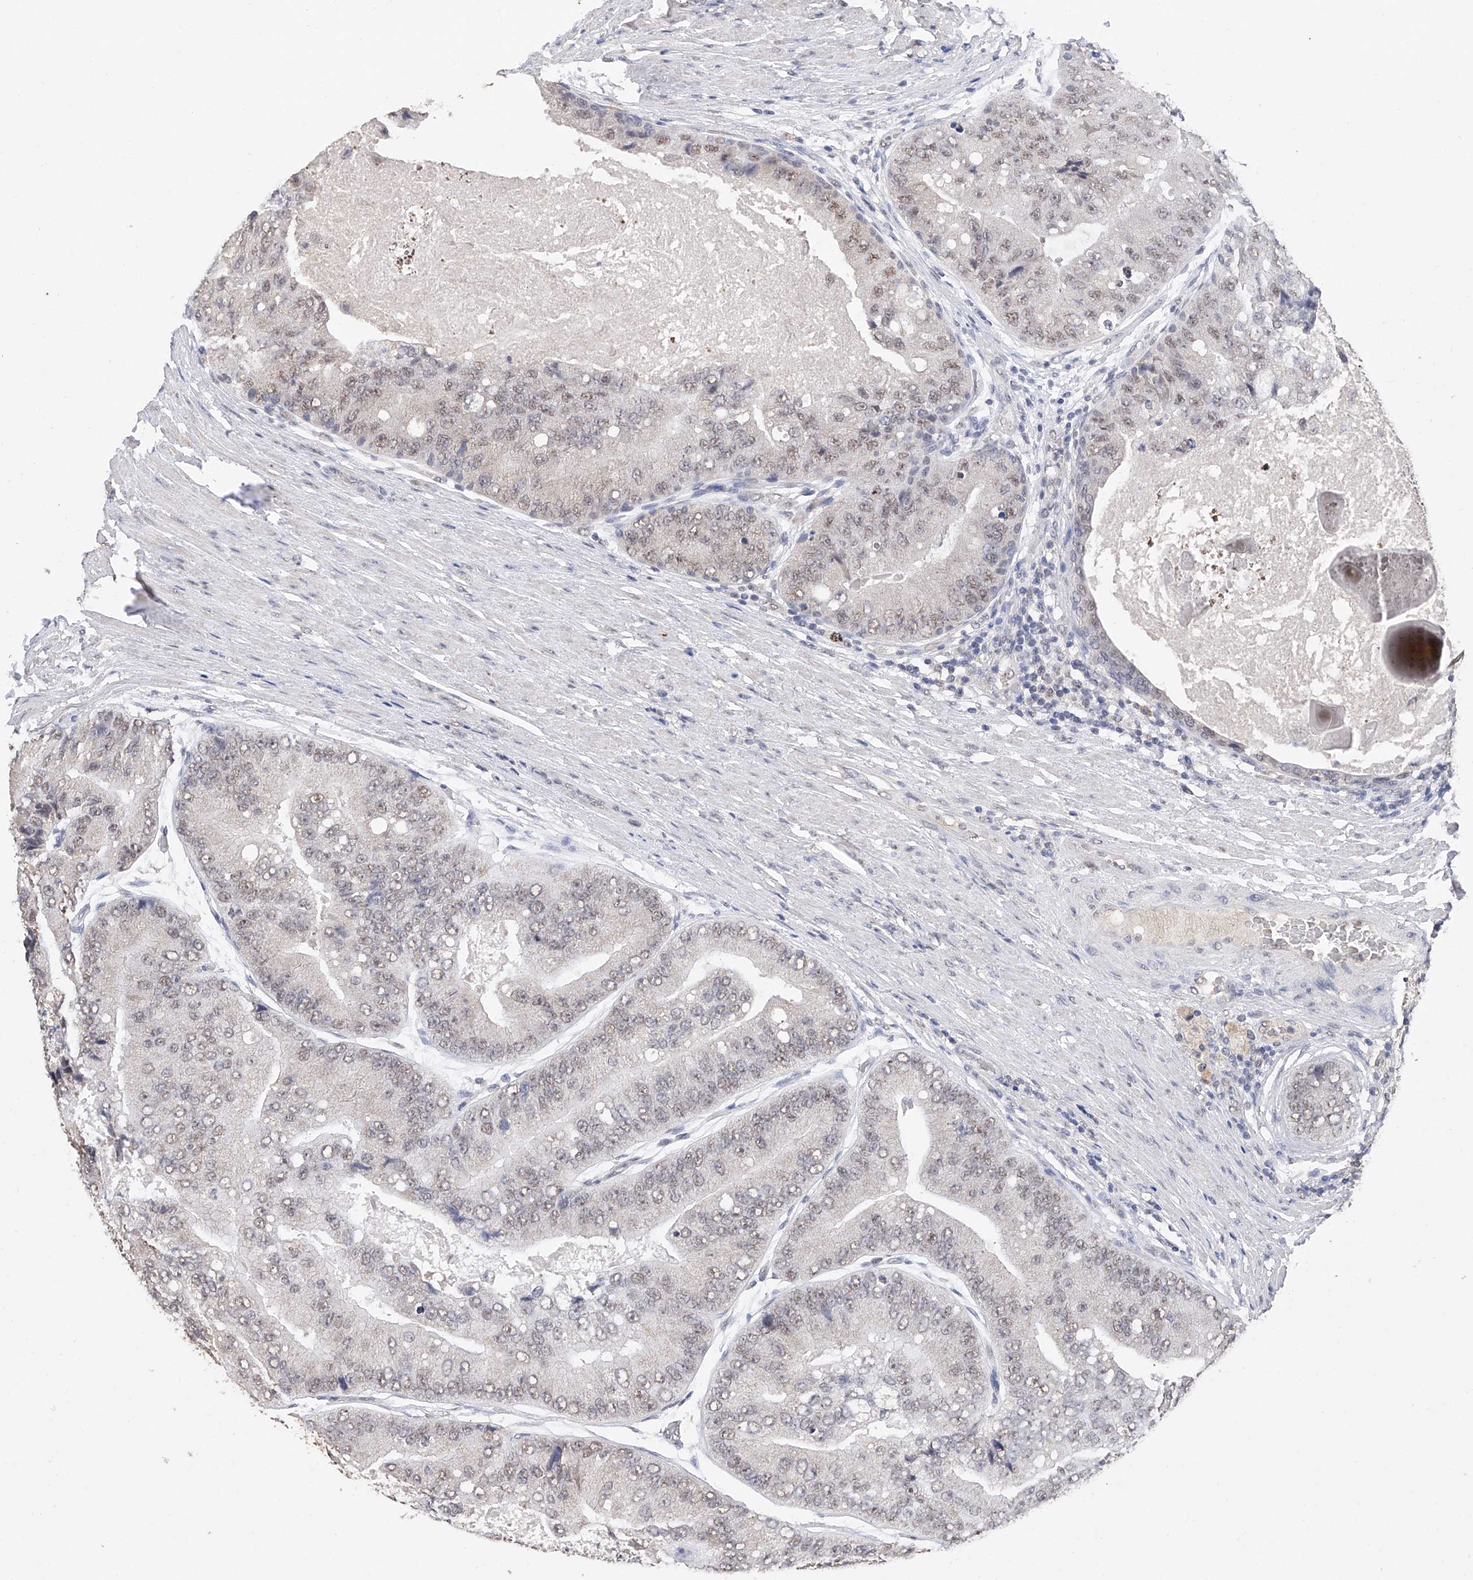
{"staining": {"intensity": "weak", "quantity": ">75%", "location": "nuclear"}, "tissue": "prostate cancer", "cell_type": "Tumor cells", "image_type": "cancer", "snomed": [{"axis": "morphology", "description": "Adenocarcinoma, High grade"}, {"axis": "topography", "description": "Prostate"}], "caption": "Protein expression analysis of high-grade adenocarcinoma (prostate) exhibits weak nuclear staining in approximately >75% of tumor cells. (DAB (3,3'-diaminobenzidine) IHC with brightfield microscopy, high magnification).", "gene": "DMAP1", "patient": {"sex": "male", "age": 70}}